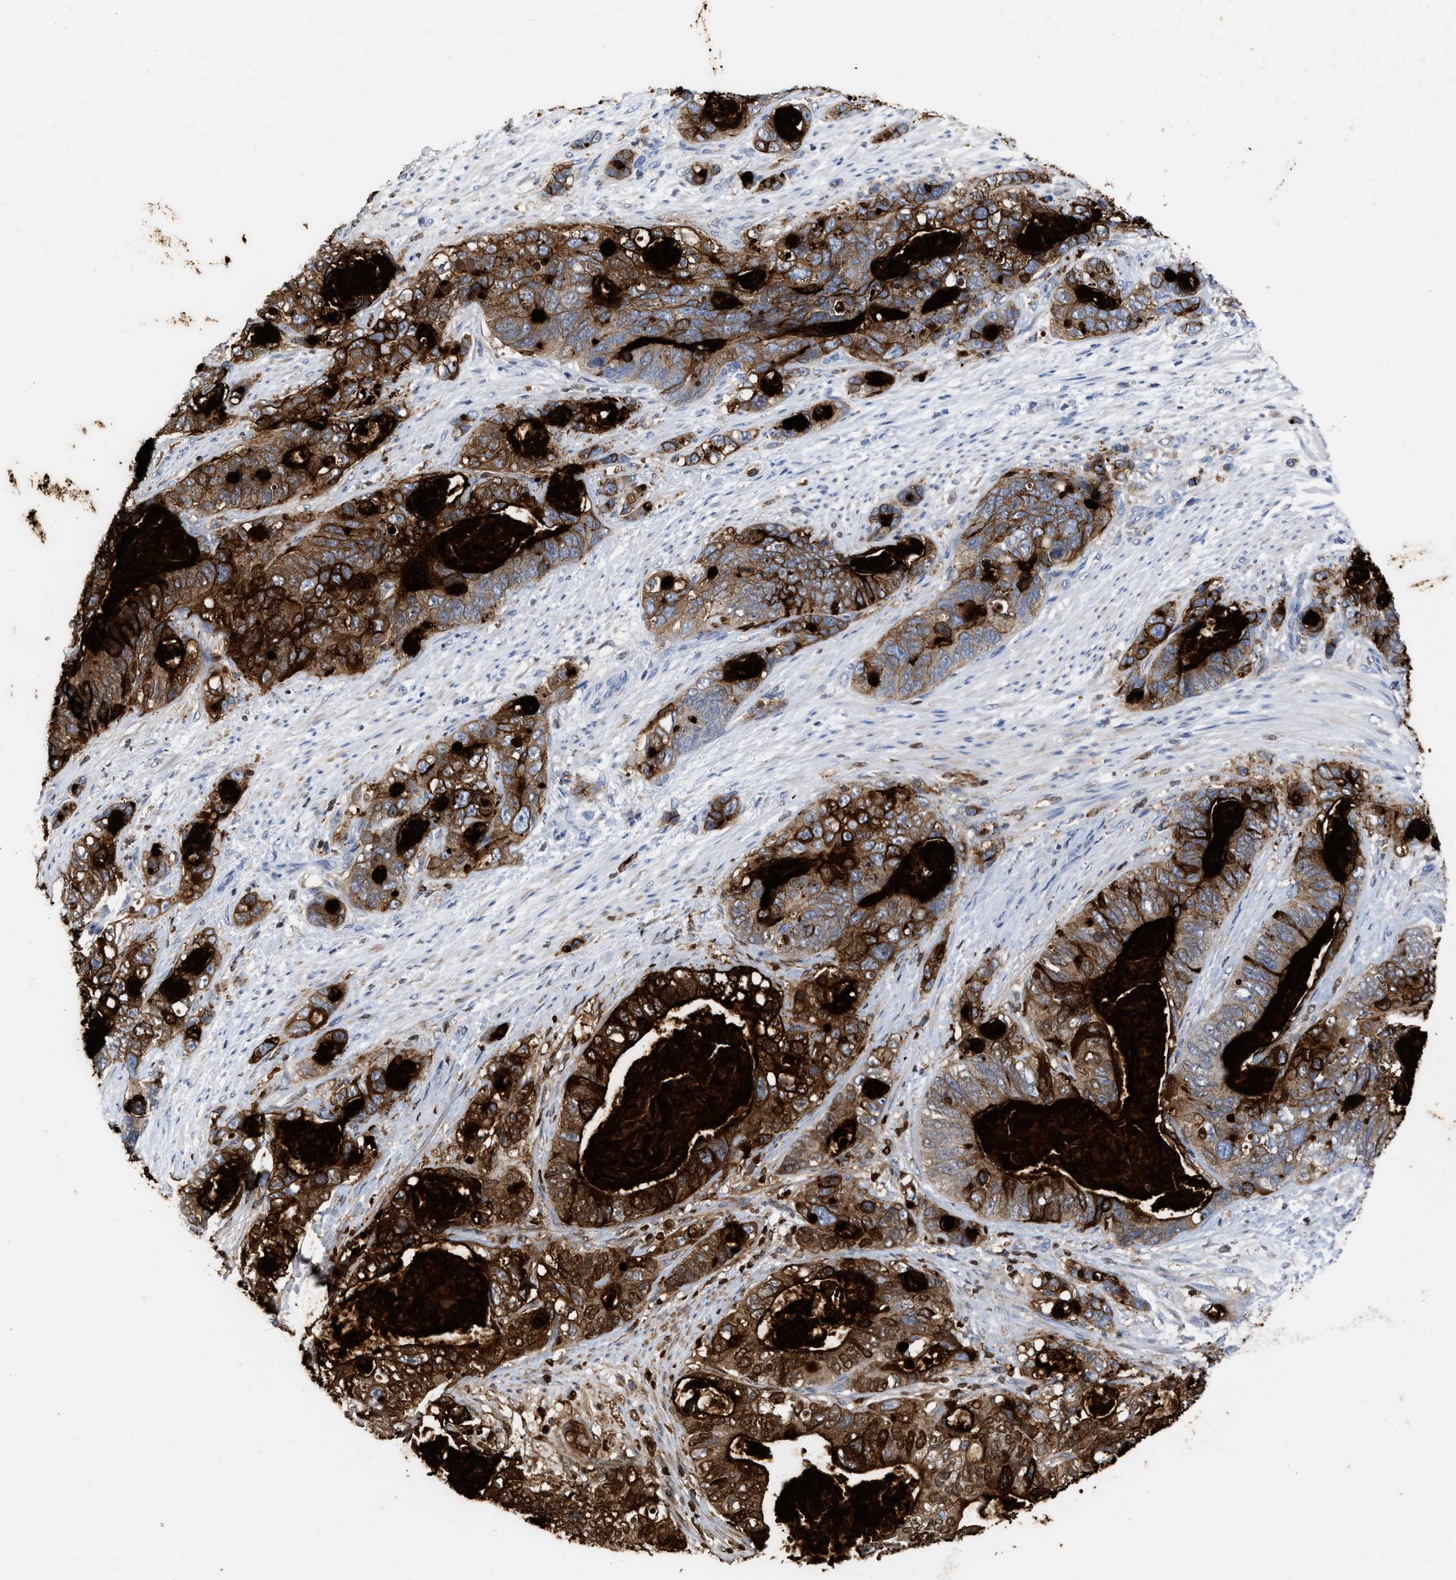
{"staining": {"intensity": "strong", "quantity": ">75%", "location": "cytoplasmic/membranous"}, "tissue": "stomach cancer", "cell_type": "Tumor cells", "image_type": "cancer", "snomed": [{"axis": "morphology", "description": "Normal tissue, NOS"}, {"axis": "morphology", "description": "Adenocarcinoma, NOS"}, {"axis": "topography", "description": "Stomach"}], "caption": "The histopathology image demonstrates immunohistochemical staining of stomach cancer (adenocarcinoma). There is strong cytoplasmic/membranous staining is identified in about >75% of tumor cells.", "gene": "CEACAM5", "patient": {"sex": "female", "age": 89}}